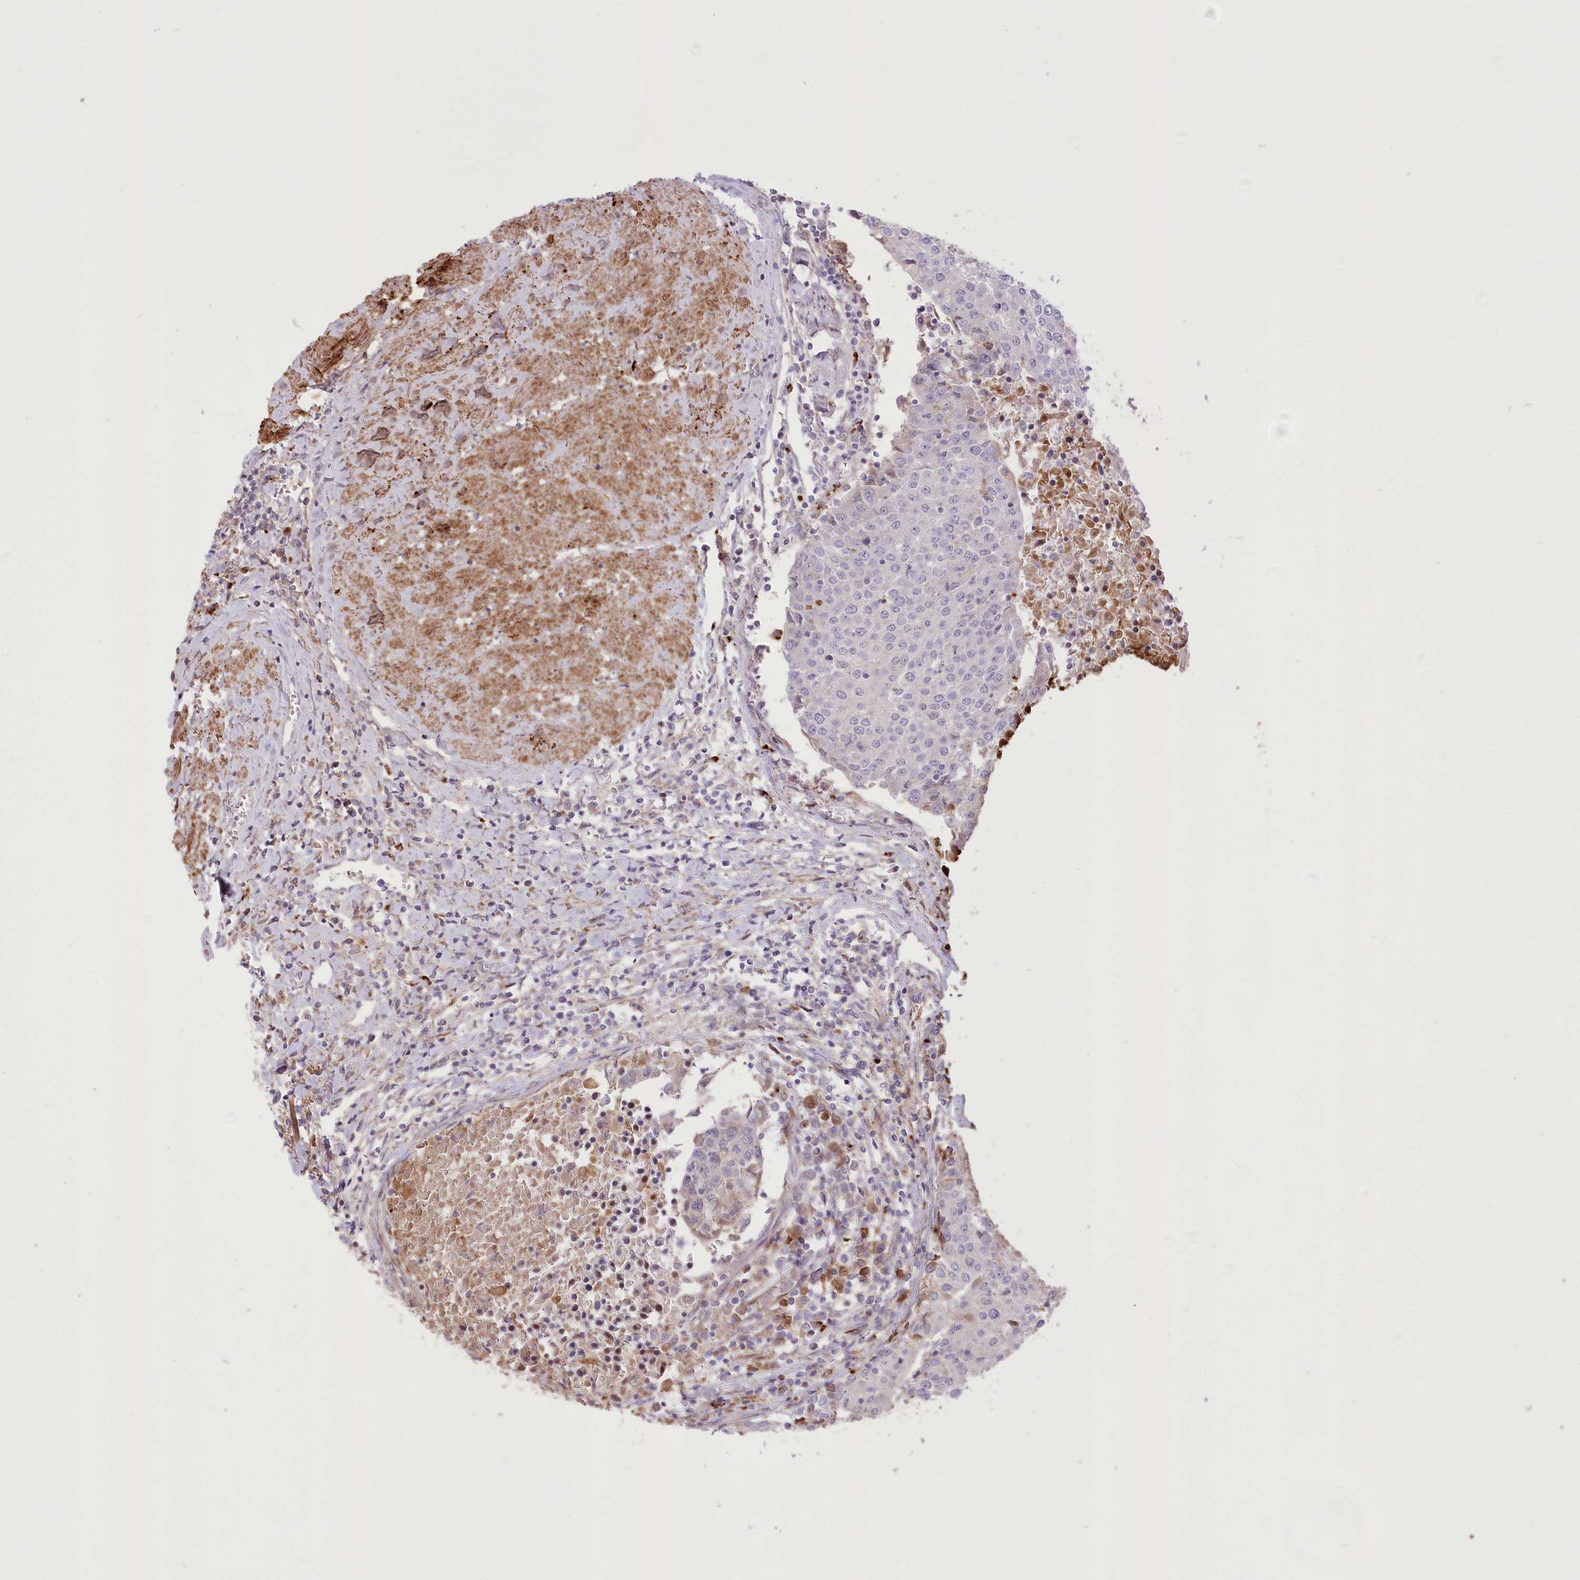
{"staining": {"intensity": "negative", "quantity": "none", "location": "none"}, "tissue": "urothelial cancer", "cell_type": "Tumor cells", "image_type": "cancer", "snomed": [{"axis": "morphology", "description": "Urothelial carcinoma, High grade"}, {"axis": "topography", "description": "Urinary bladder"}], "caption": "Immunohistochemistry photomicrograph of urothelial cancer stained for a protein (brown), which displays no staining in tumor cells.", "gene": "RNF24", "patient": {"sex": "female", "age": 85}}